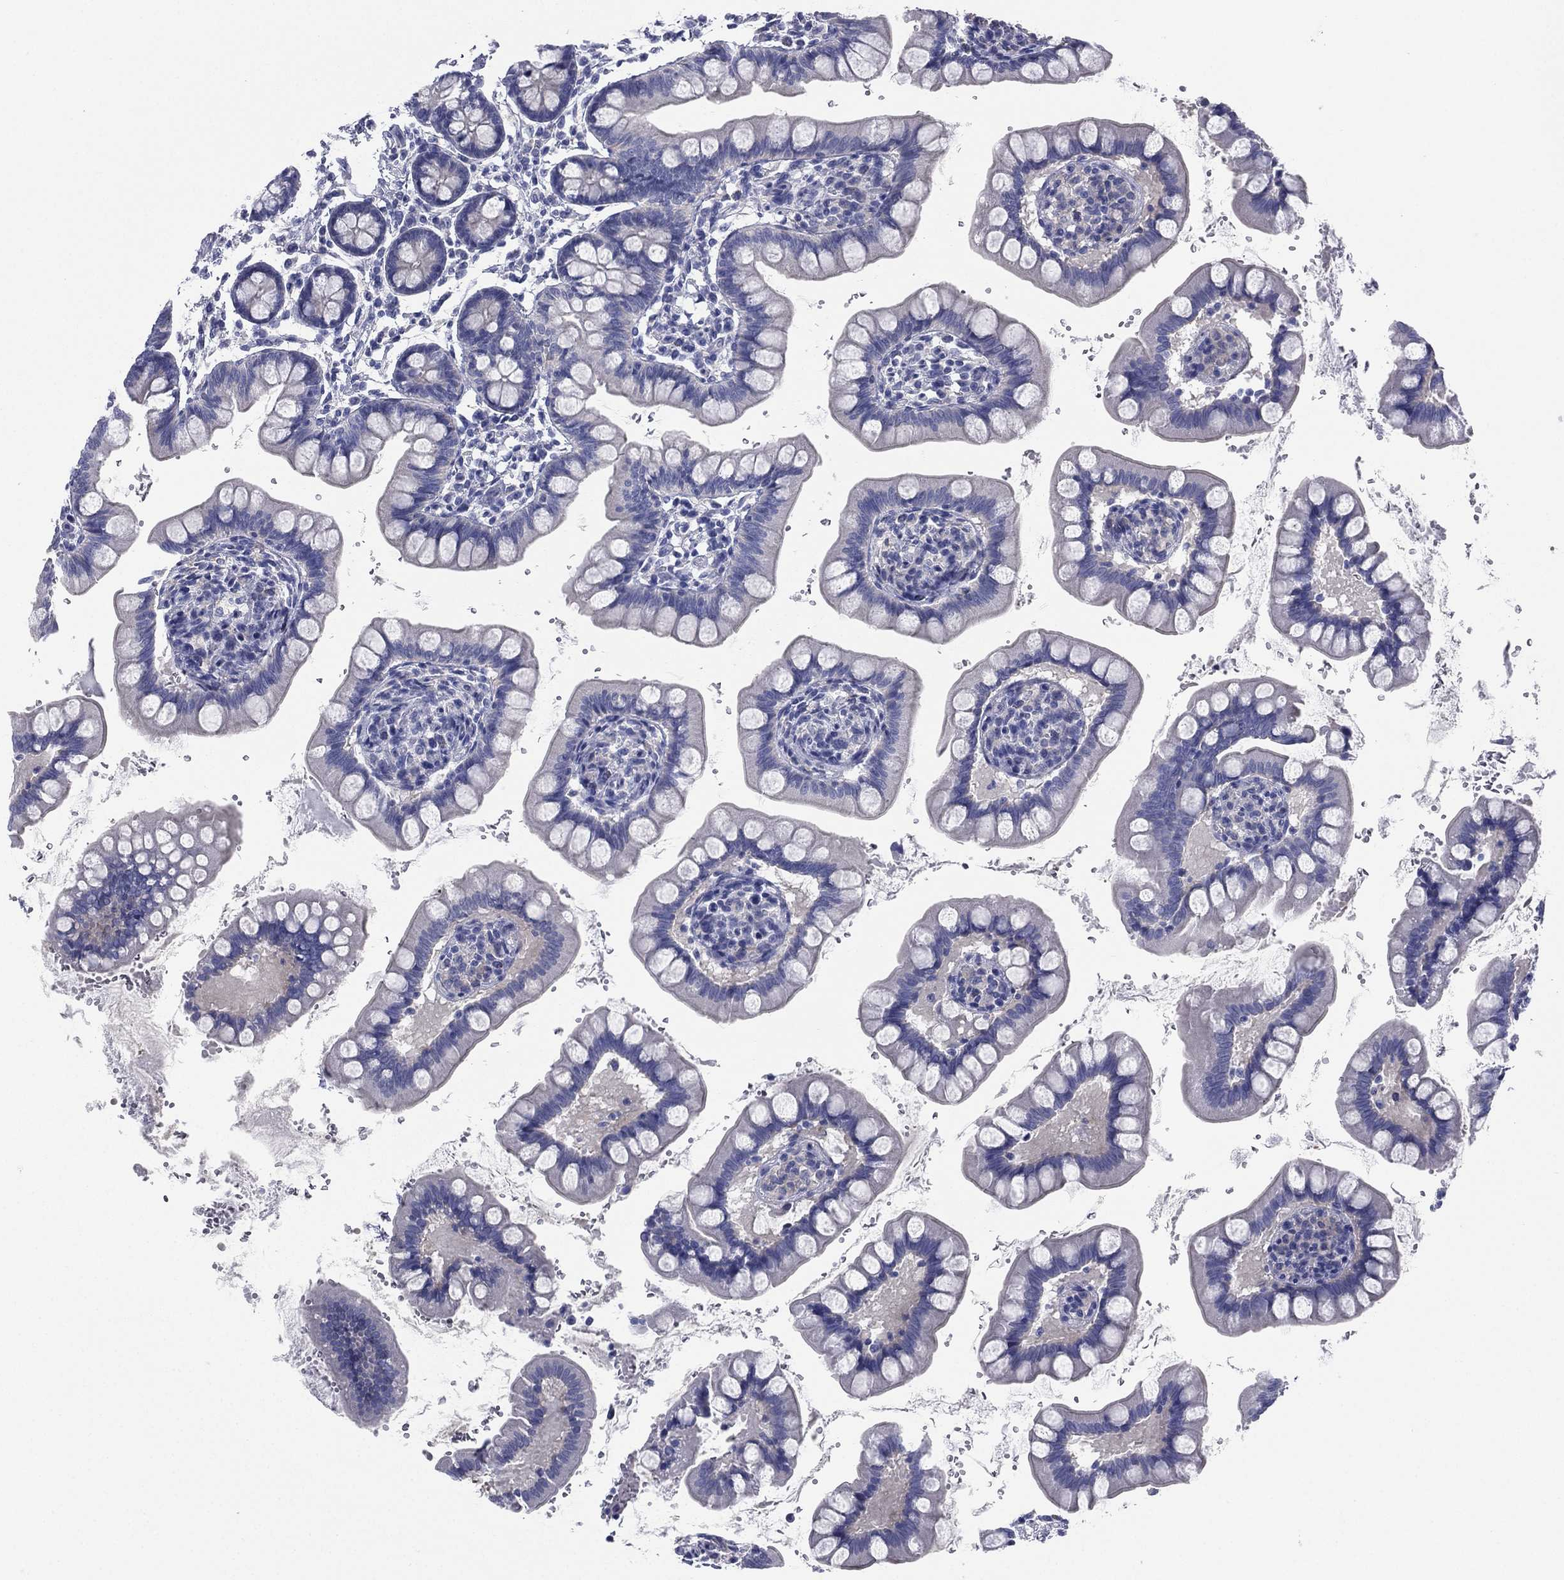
{"staining": {"intensity": "negative", "quantity": "none", "location": "none"}, "tissue": "small intestine", "cell_type": "Glandular cells", "image_type": "normal", "snomed": [{"axis": "morphology", "description": "Normal tissue, NOS"}, {"axis": "topography", "description": "Small intestine"}], "caption": "Human small intestine stained for a protein using immunohistochemistry shows no staining in glandular cells.", "gene": "FCER2", "patient": {"sex": "female", "age": 56}}